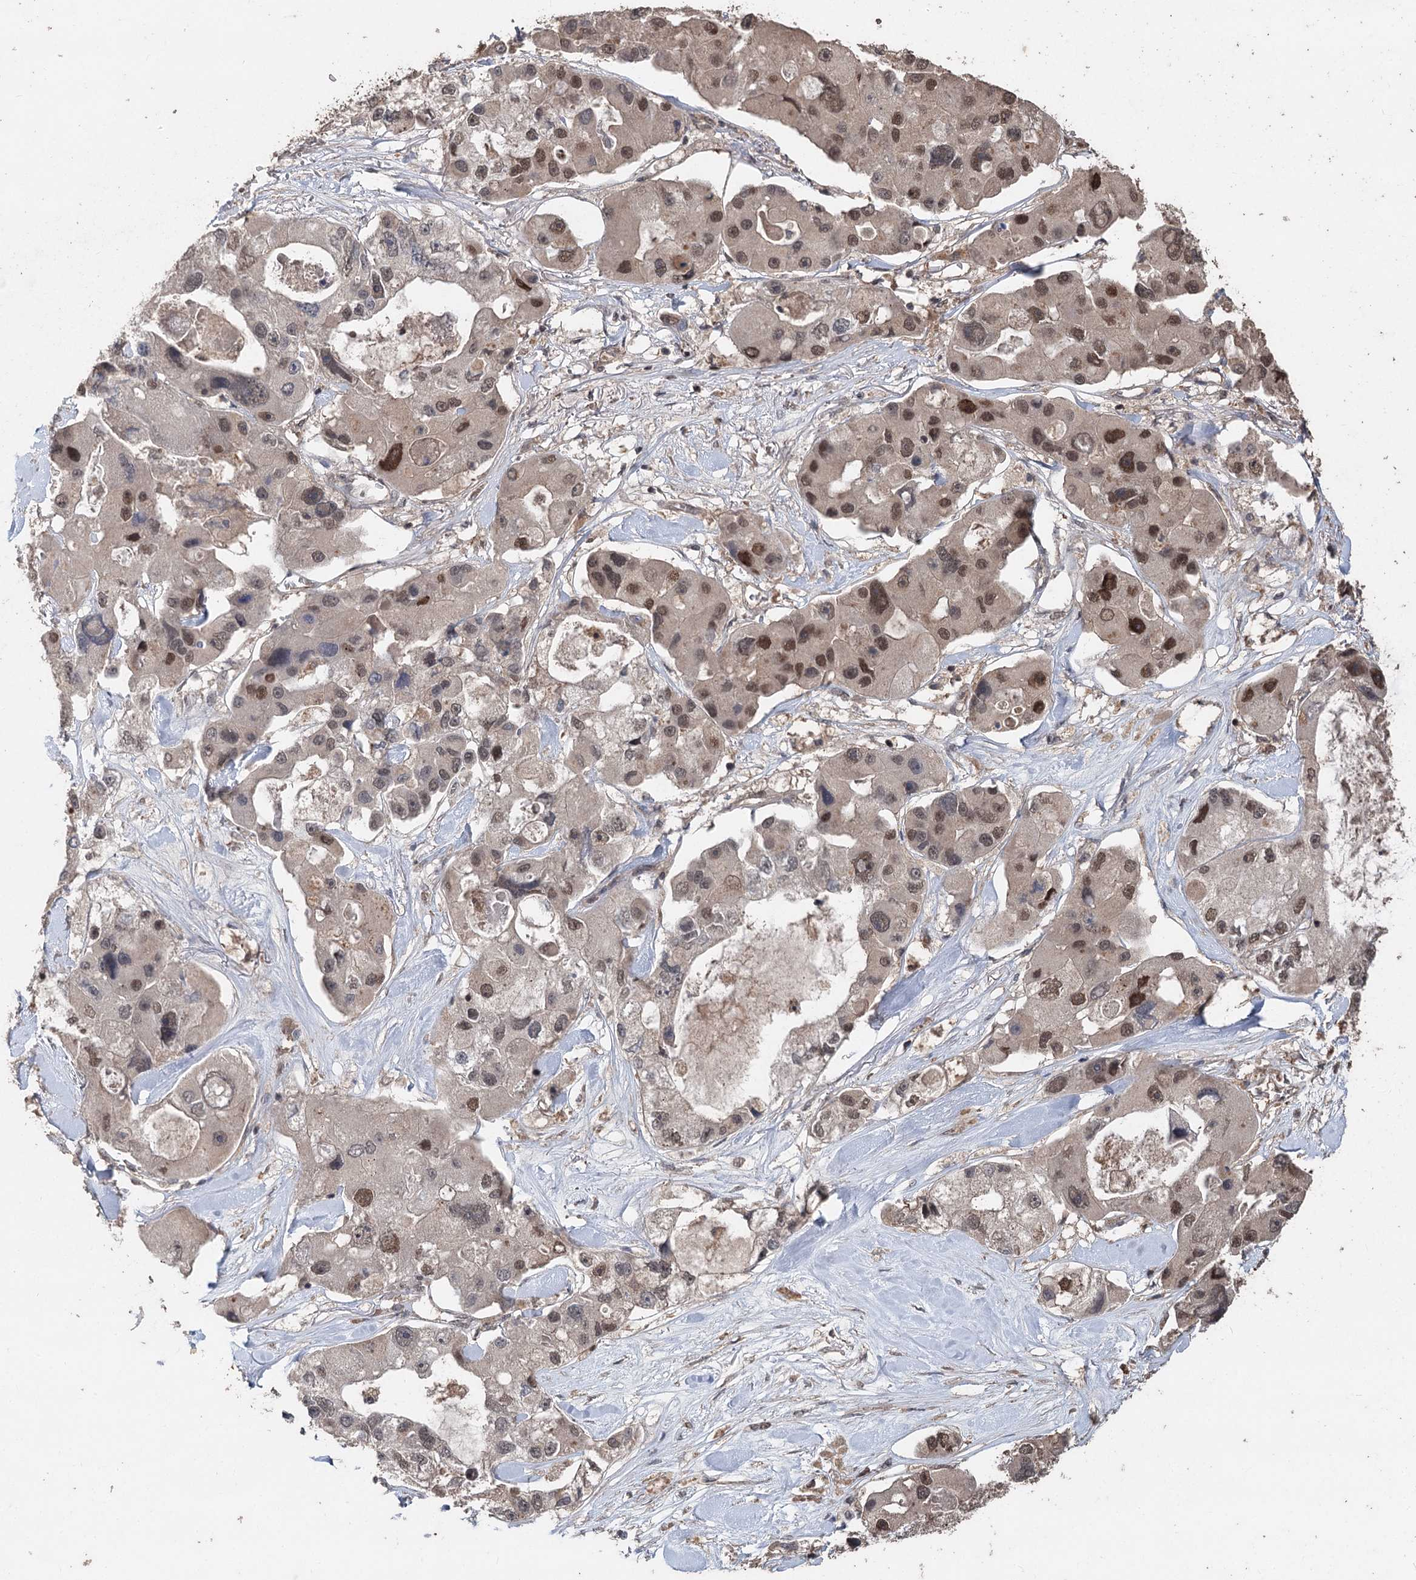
{"staining": {"intensity": "moderate", "quantity": "25%-75%", "location": "nuclear"}, "tissue": "lung cancer", "cell_type": "Tumor cells", "image_type": "cancer", "snomed": [{"axis": "morphology", "description": "Adenocarcinoma, NOS"}, {"axis": "topography", "description": "Lung"}], "caption": "Immunohistochemical staining of human lung adenocarcinoma shows medium levels of moderate nuclear protein staining in approximately 25%-75% of tumor cells.", "gene": "FBXO7", "patient": {"sex": "female", "age": 54}}